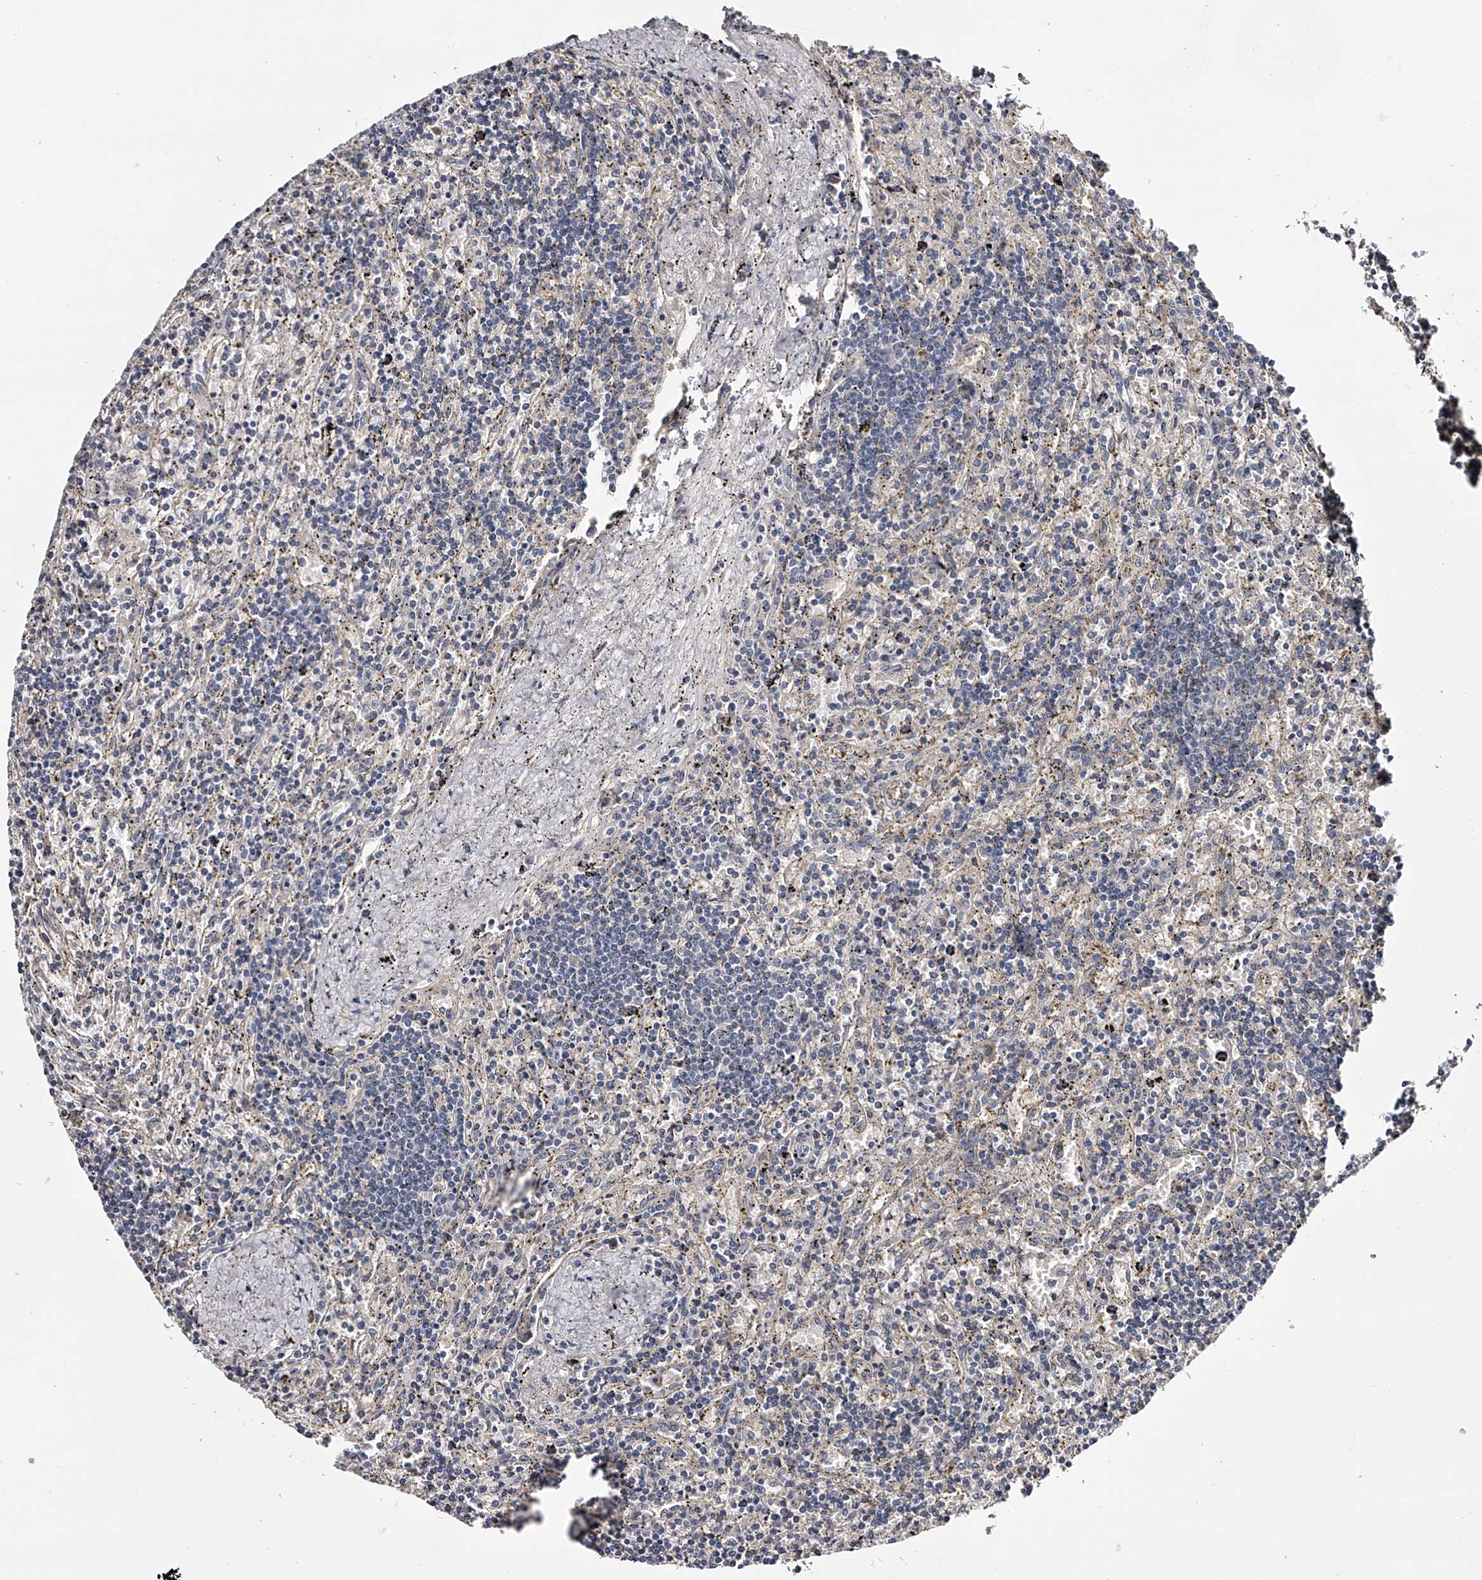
{"staining": {"intensity": "negative", "quantity": "none", "location": "none"}, "tissue": "lymphoma", "cell_type": "Tumor cells", "image_type": "cancer", "snomed": [{"axis": "morphology", "description": "Malignant lymphoma, non-Hodgkin's type, Low grade"}, {"axis": "topography", "description": "Spleen"}], "caption": "High power microscopy image of an immunohistochemistry (IHC) photomicrograph of low-grade malignant lymphoma, non-Hodgkin's type, revealing no significant expression in tumor cells. (DAB (3,3'-diaminobenzidine) immunohistochemistry (IHC) with hematoxylin counter stain).", "gene": "MDN1", "patient": {"sex": "male", "age": 76}}